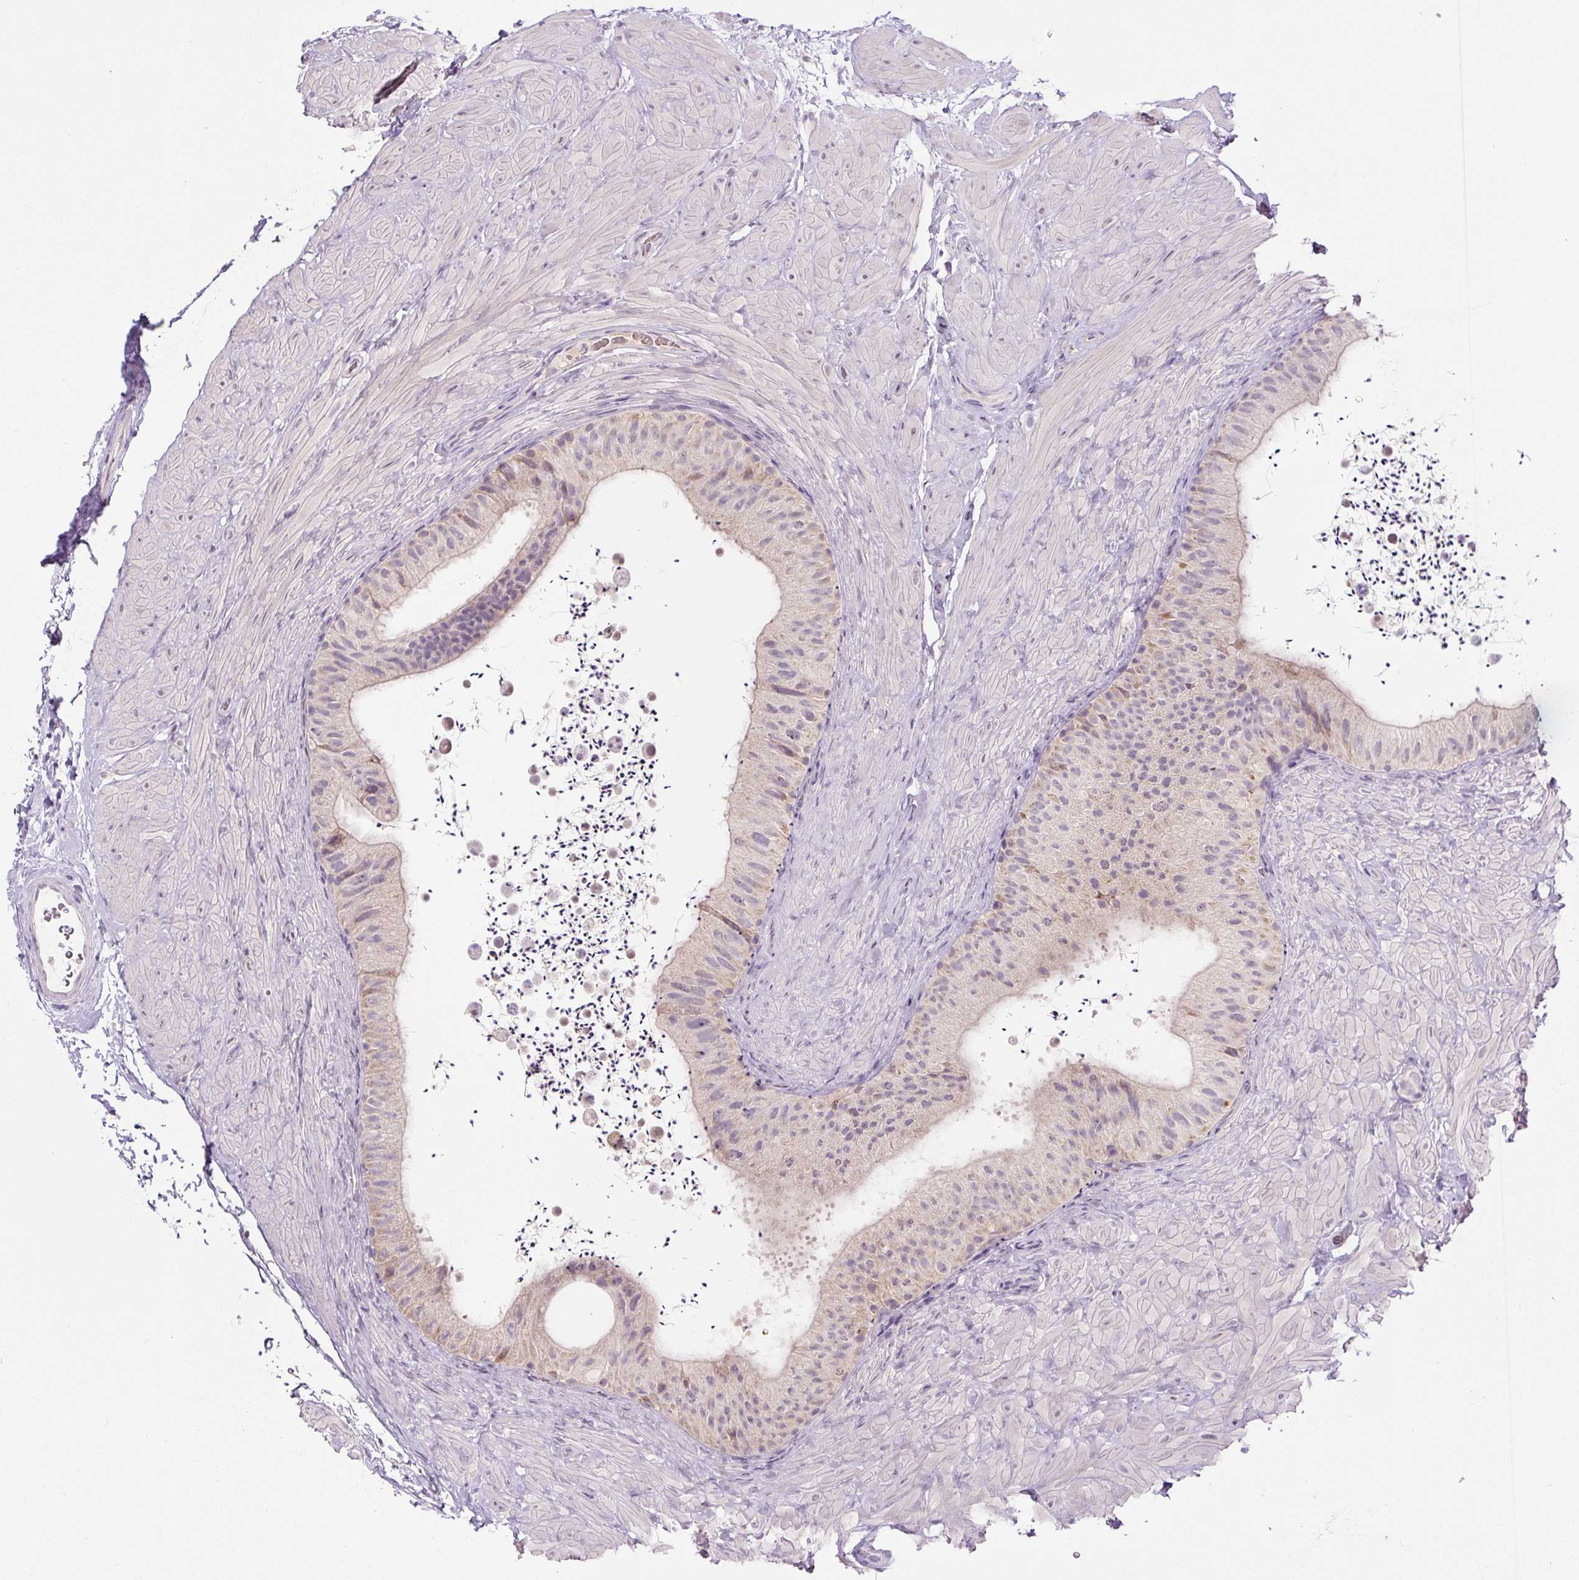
{"staining": {"intensity": "negative", "quantity": "none", "location": "none"}, "tissue": "epididymis", "cell_type": "Glandular cells", "image_type": "normal", "snomed": [{"axis": "morphology", "description": "Normal tissue, NOS"}, {"axis": "topography", "description": "Epididymis"}, {"axis": "topography", "description": "Peripheral nerve tissue"}], "caption": "This is a micrograph of immunohistochemistry staining of benign epididymis, which shows no positivity in glandular cells. (DAB immunohistochemistry with hematoxylin counter stain).", "gene": "FABP7", "patient": {"sex": "male", "age": 32}}